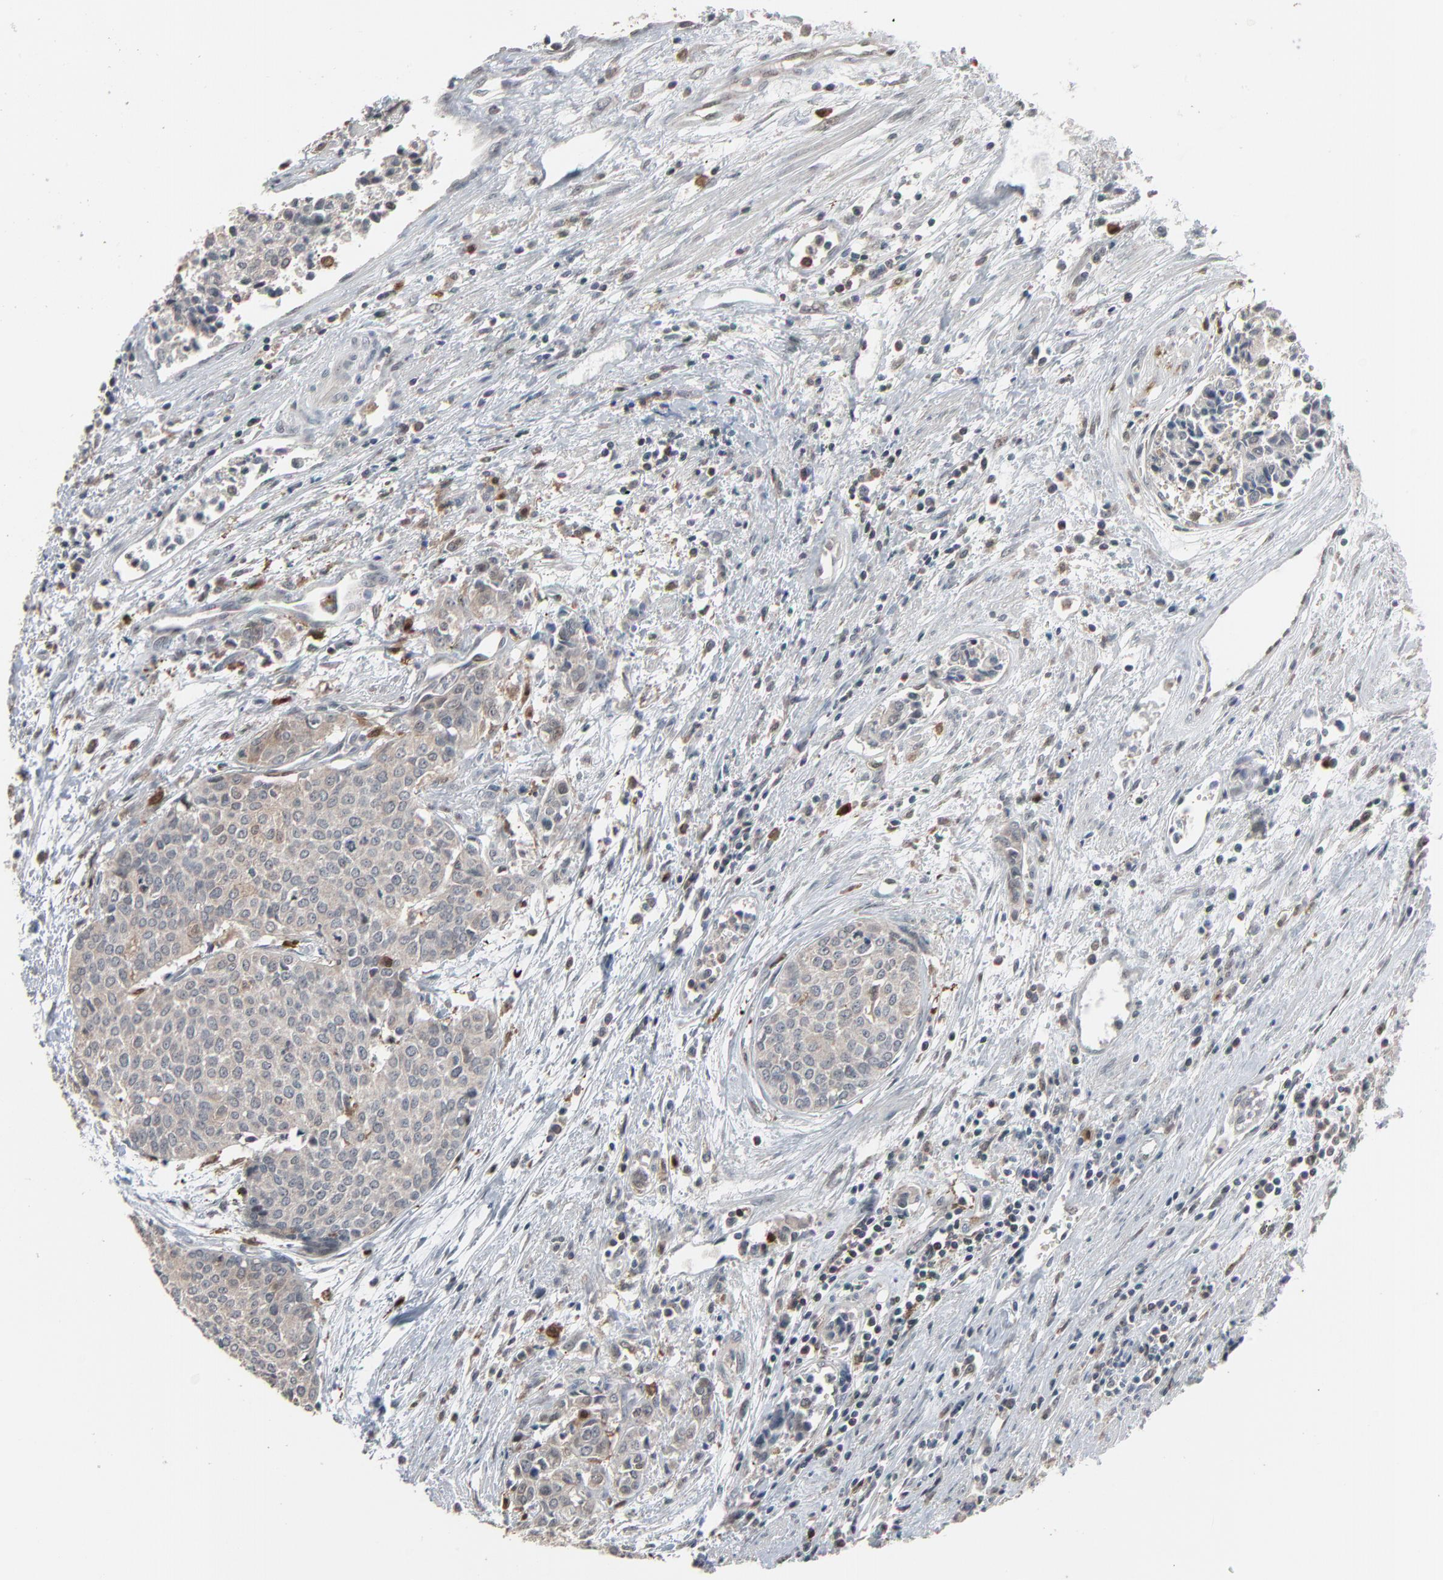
{"staining": {"intensity": "weak", "quantity": ">75%", "location": "cytoplasmic/membranous"}, "tissue": "urothelial cancer", "cell_type": "Tumor cells", "image_type": "cancer", "snomed": [{"axis": "morphology", "description": "Urothelial carcinoma, Low grade"}, {"axis": "topography", "description": "Urinary bladder"}], "caption": "Brown immunohistochemical staining in urothelial cancer reveals weak cytoplasmic/membranous staining in about >75% of tumor cells.", "gene": "DOCK8", "patient": {"sex": "female", "age": 73}}